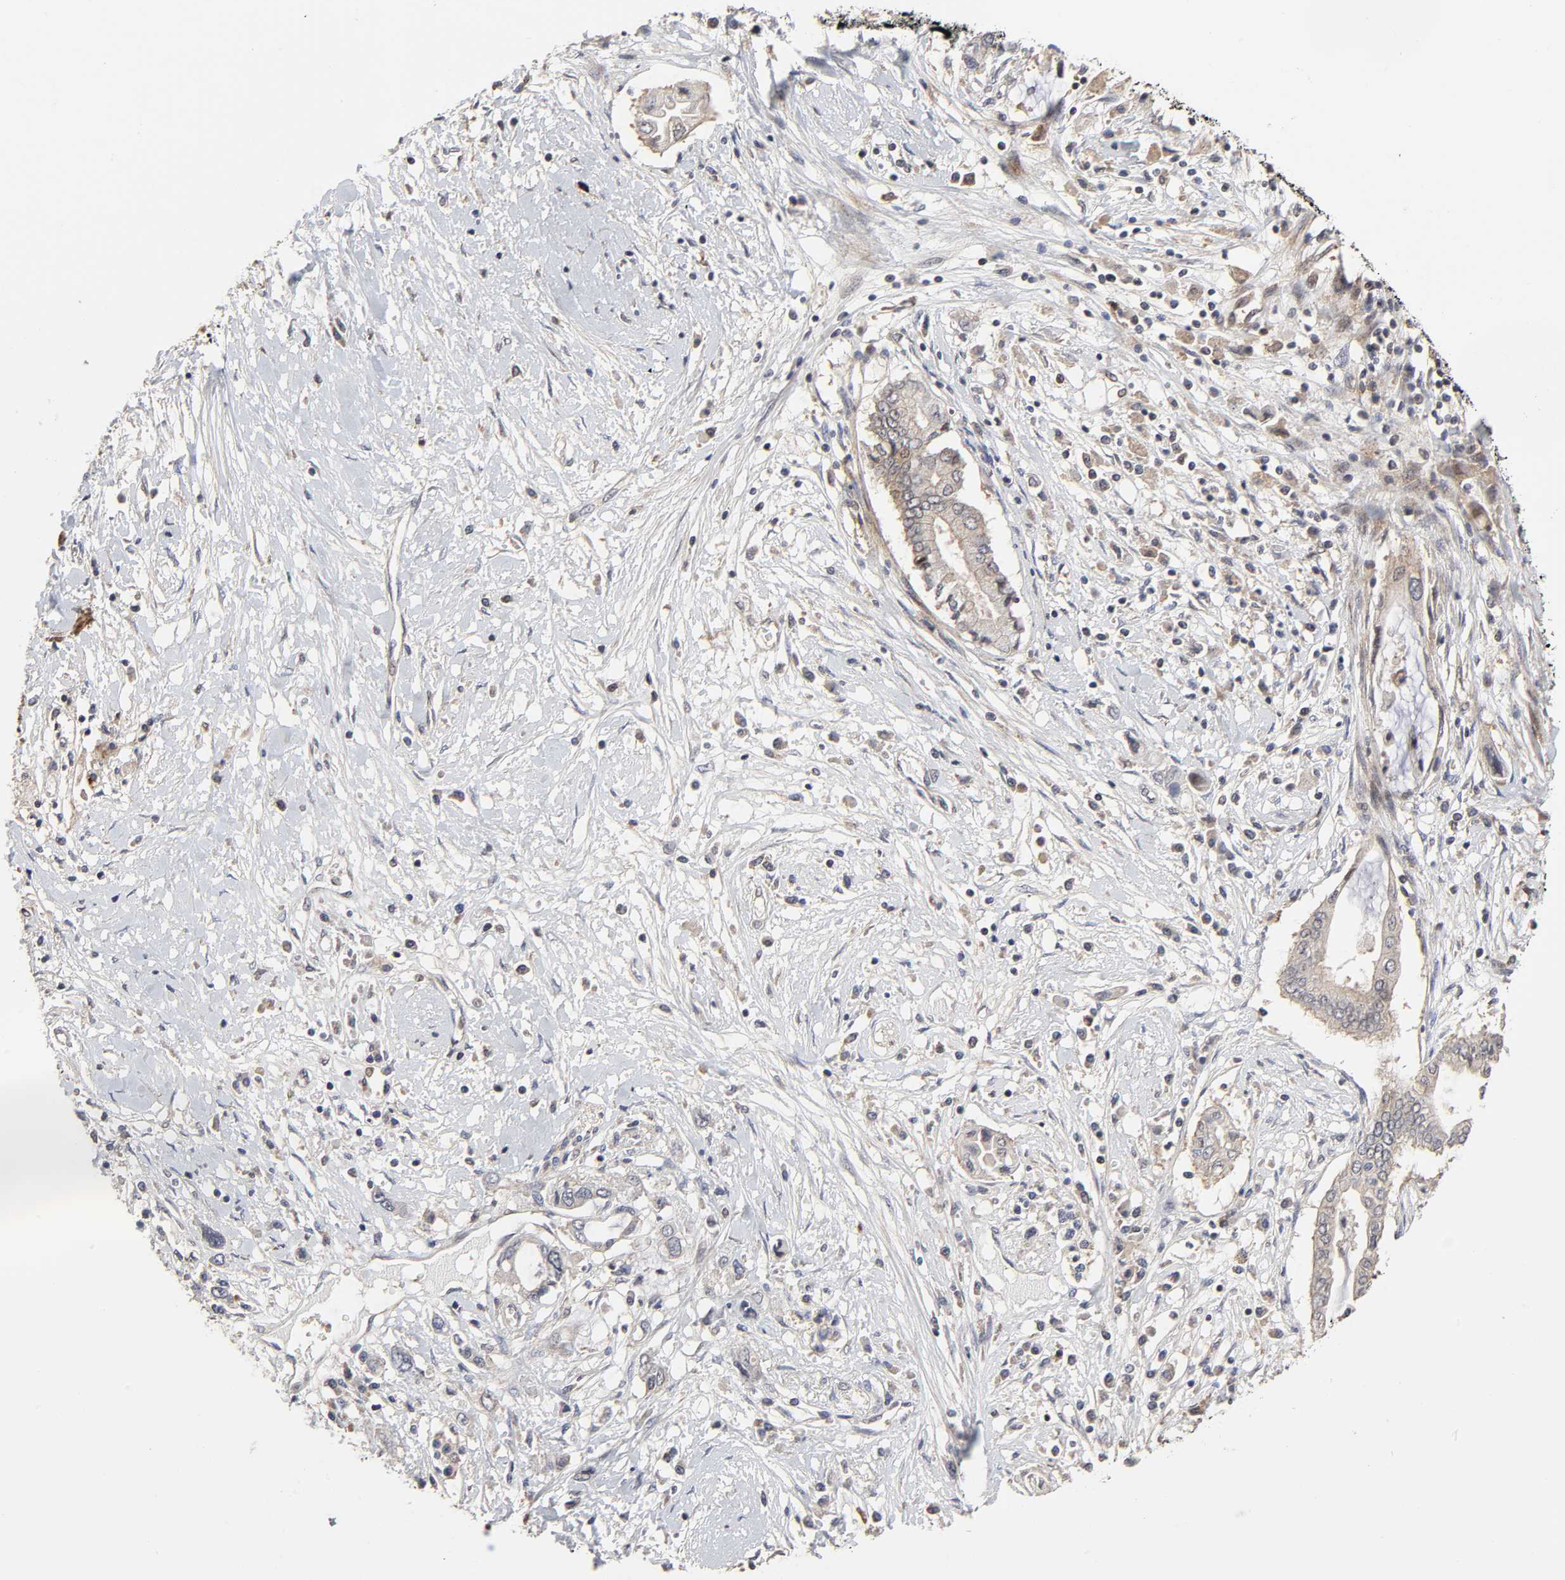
{"staining": {"intensity": "weak", "quantity": ">75%", "location": "cytoplasmic/membranous,nuclear"}, "tissue": "pancreatic cancer", "cell_type": "Tumor cells", "image_type": "cancer", "snomed": [{"axis": "morphology", "description": "Adenocarcinoma, NOS"}, {"axis": "topography", "description": "Pancreas"}], "caption": "Protein expression by immunohistochemistry displays weak cytoplasmic/membranous and nuclear staining in approximately >75% of tumor cells in pancreatic adenocarcinoma.", "gene": "CASP9", "patient": {"sex": "female", "age": 57}}